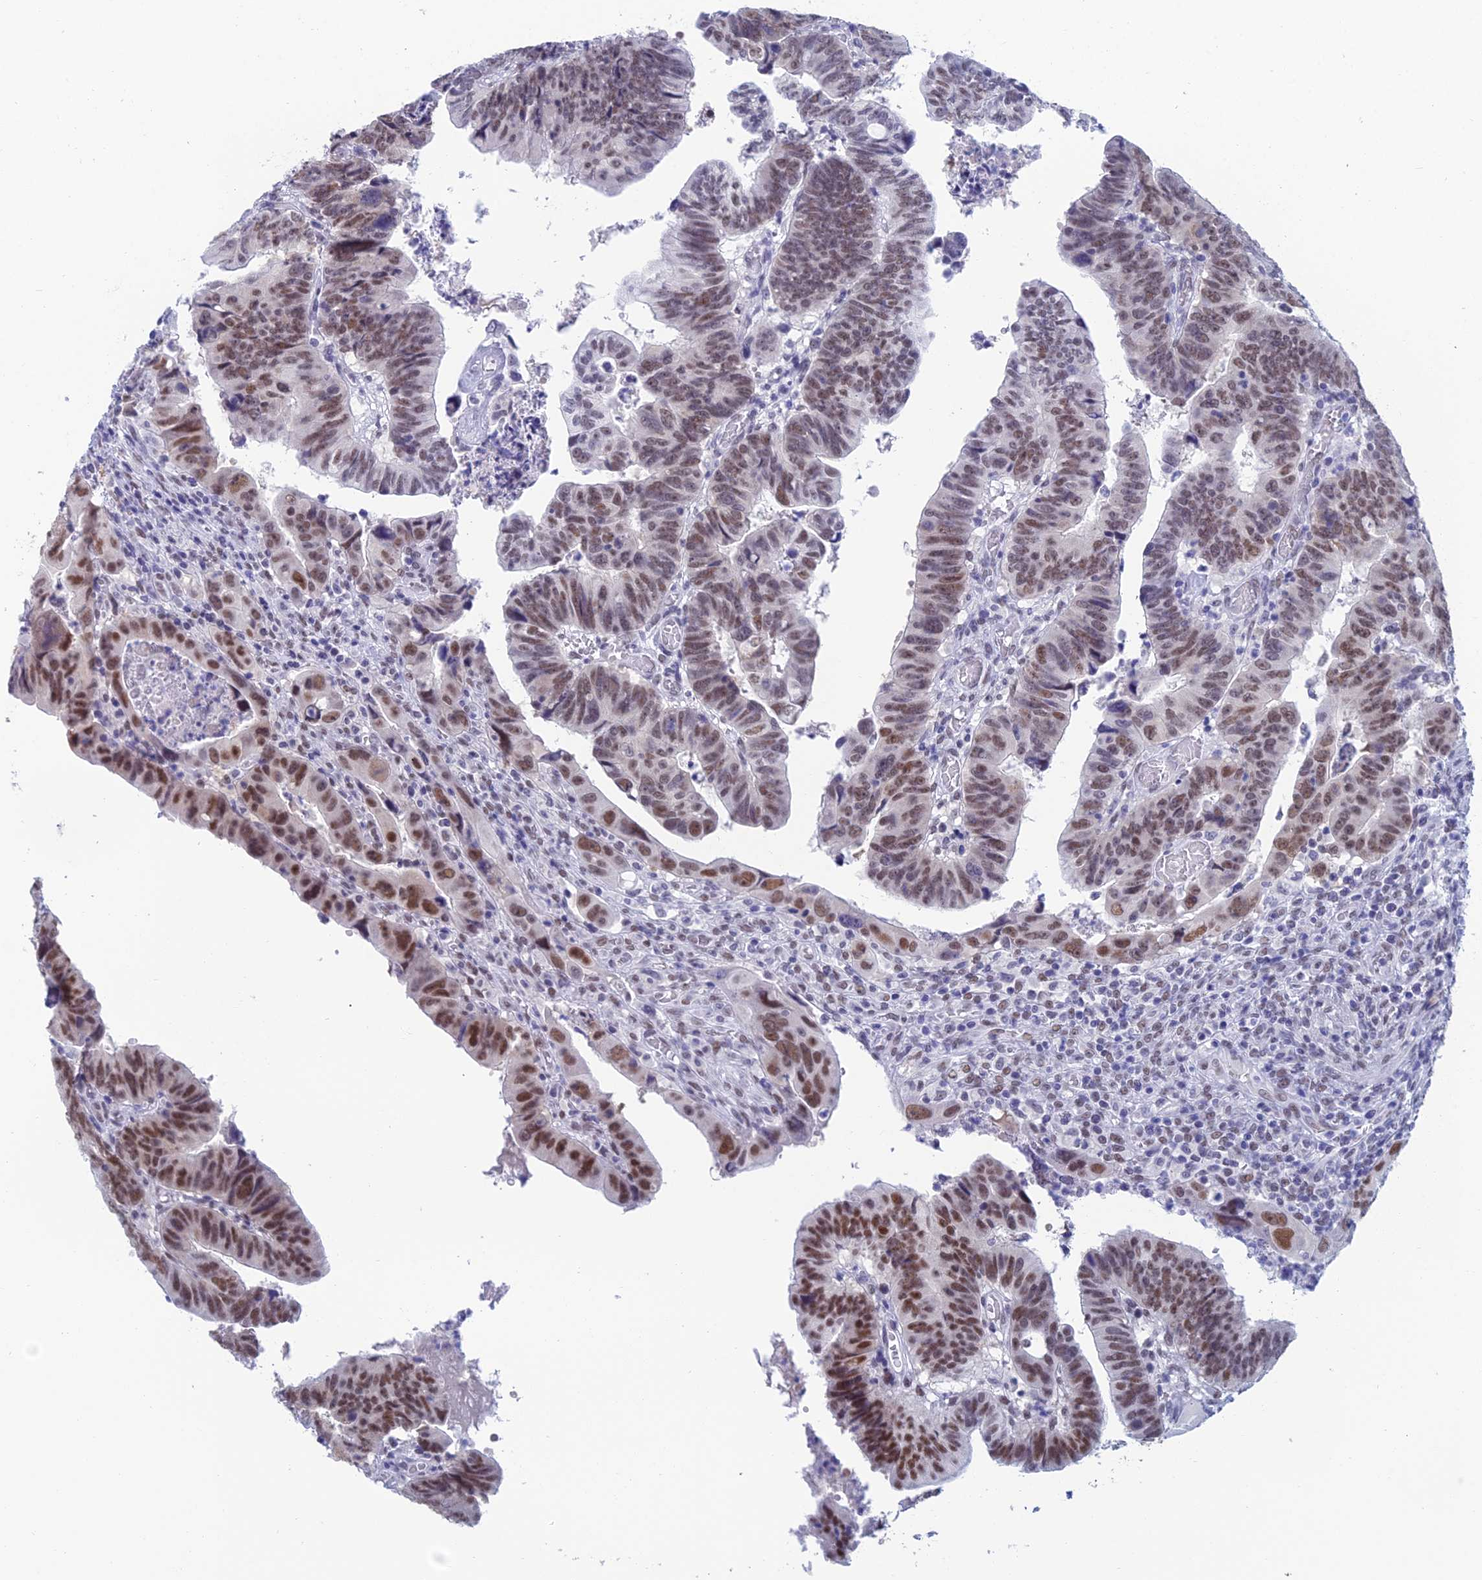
{"staining": {"intensity": "moderate", "quantity": "25%-75%", "location": "nuclear"}, "tissue": "colorectal cancer", "cell_type": "Tumor cells", "image_type": "cancer", "snomed": [{"axis": "morphology", "description": "Normal tissue, NOS"}, {"axis": "morphology", "description": "Adenocarcinoma, NOS"}, {"axis": "topography", "description": "Rectum"}], "caption": "Colorectal cancer stained with immunohistochemistry reveals moderate nuclear positivity in approximately 25%-75% of tumor cells.", "gene": "NABP2", "patient": {"sex": "female", "age": 65}}